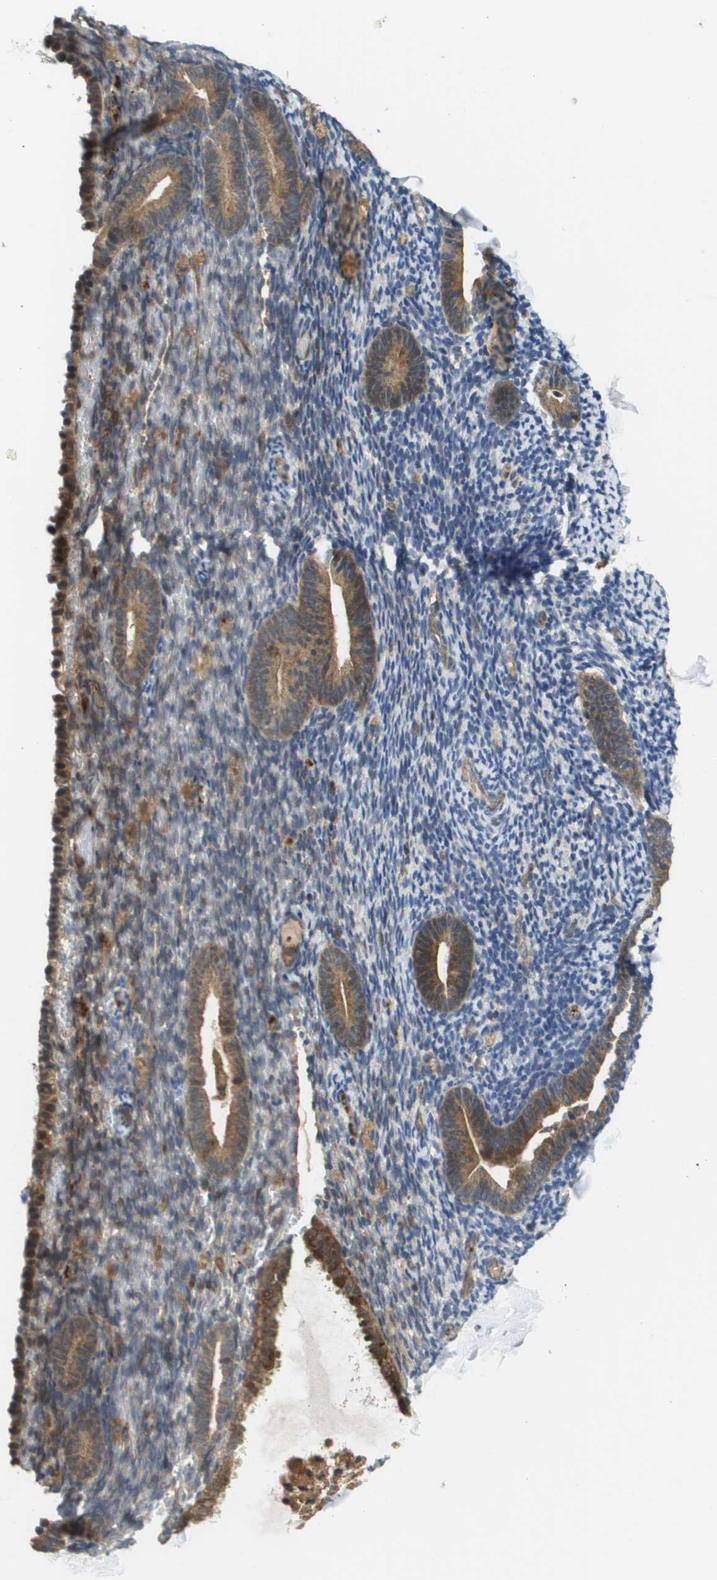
{"staining": {"intensity": "moderate", "quantity": "<25%", "location": "cytoplasmic/membranous"}, "tissue": "endometrium", "cell_type": "Cells in endometrial stroma", "image_type": "normal", "snomed": [{"axis": "morphology", "description": "Normal tissue, NOS"}, {"axis": "topography", "description": "Endometrium"}], "caption": "Immunohistochemistry (DAB) staining of normal endometrium exhibits moderate cytoplasmic/membranous protein positivity in approximately <25% of cells in endometrial stroma.", "gene": "RBM38", "patient": {"sex": "female", "age": 51}}